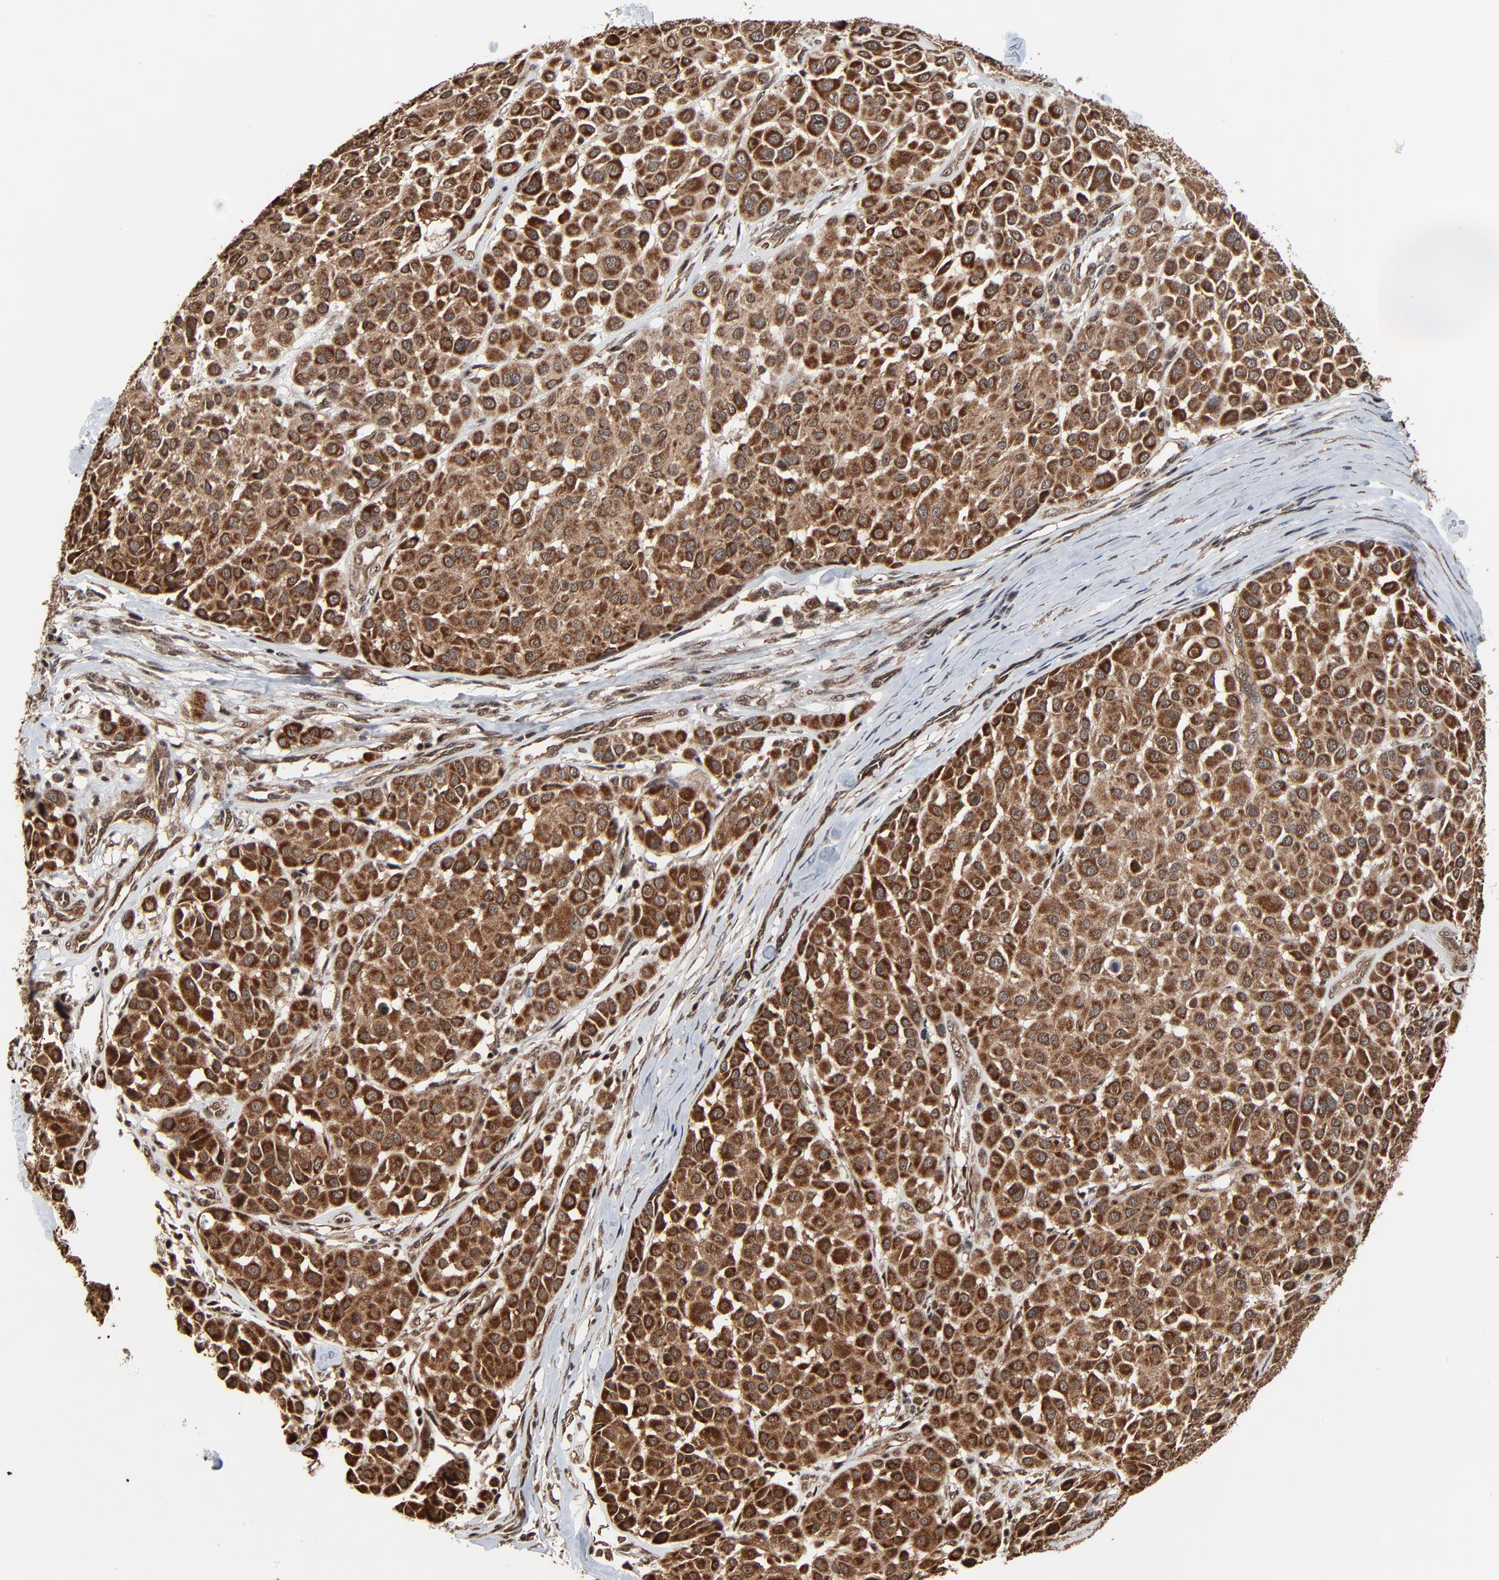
{"staining": {"intensity": "strong", "quantity": ">75%", "location": "cytoplasmic/membranous,nuclear"}, "tissue": "melanoma", "cell_type": "Tumor cells", "image_type": "cancer", "snomed": [{"axis": "morphology", "description": "Malignant melanoma, Metastatic site"}, {"axis": "topography", "description": "Soft tissue"}], "caption": "A brown stain shows strong cytoplasmic/membranous and nuclear staining of a protein in malignant melanoma (metastatic site) tumor cells.", "gene": "RHOJ", "patient": {"sex": "male", "age": 41}}